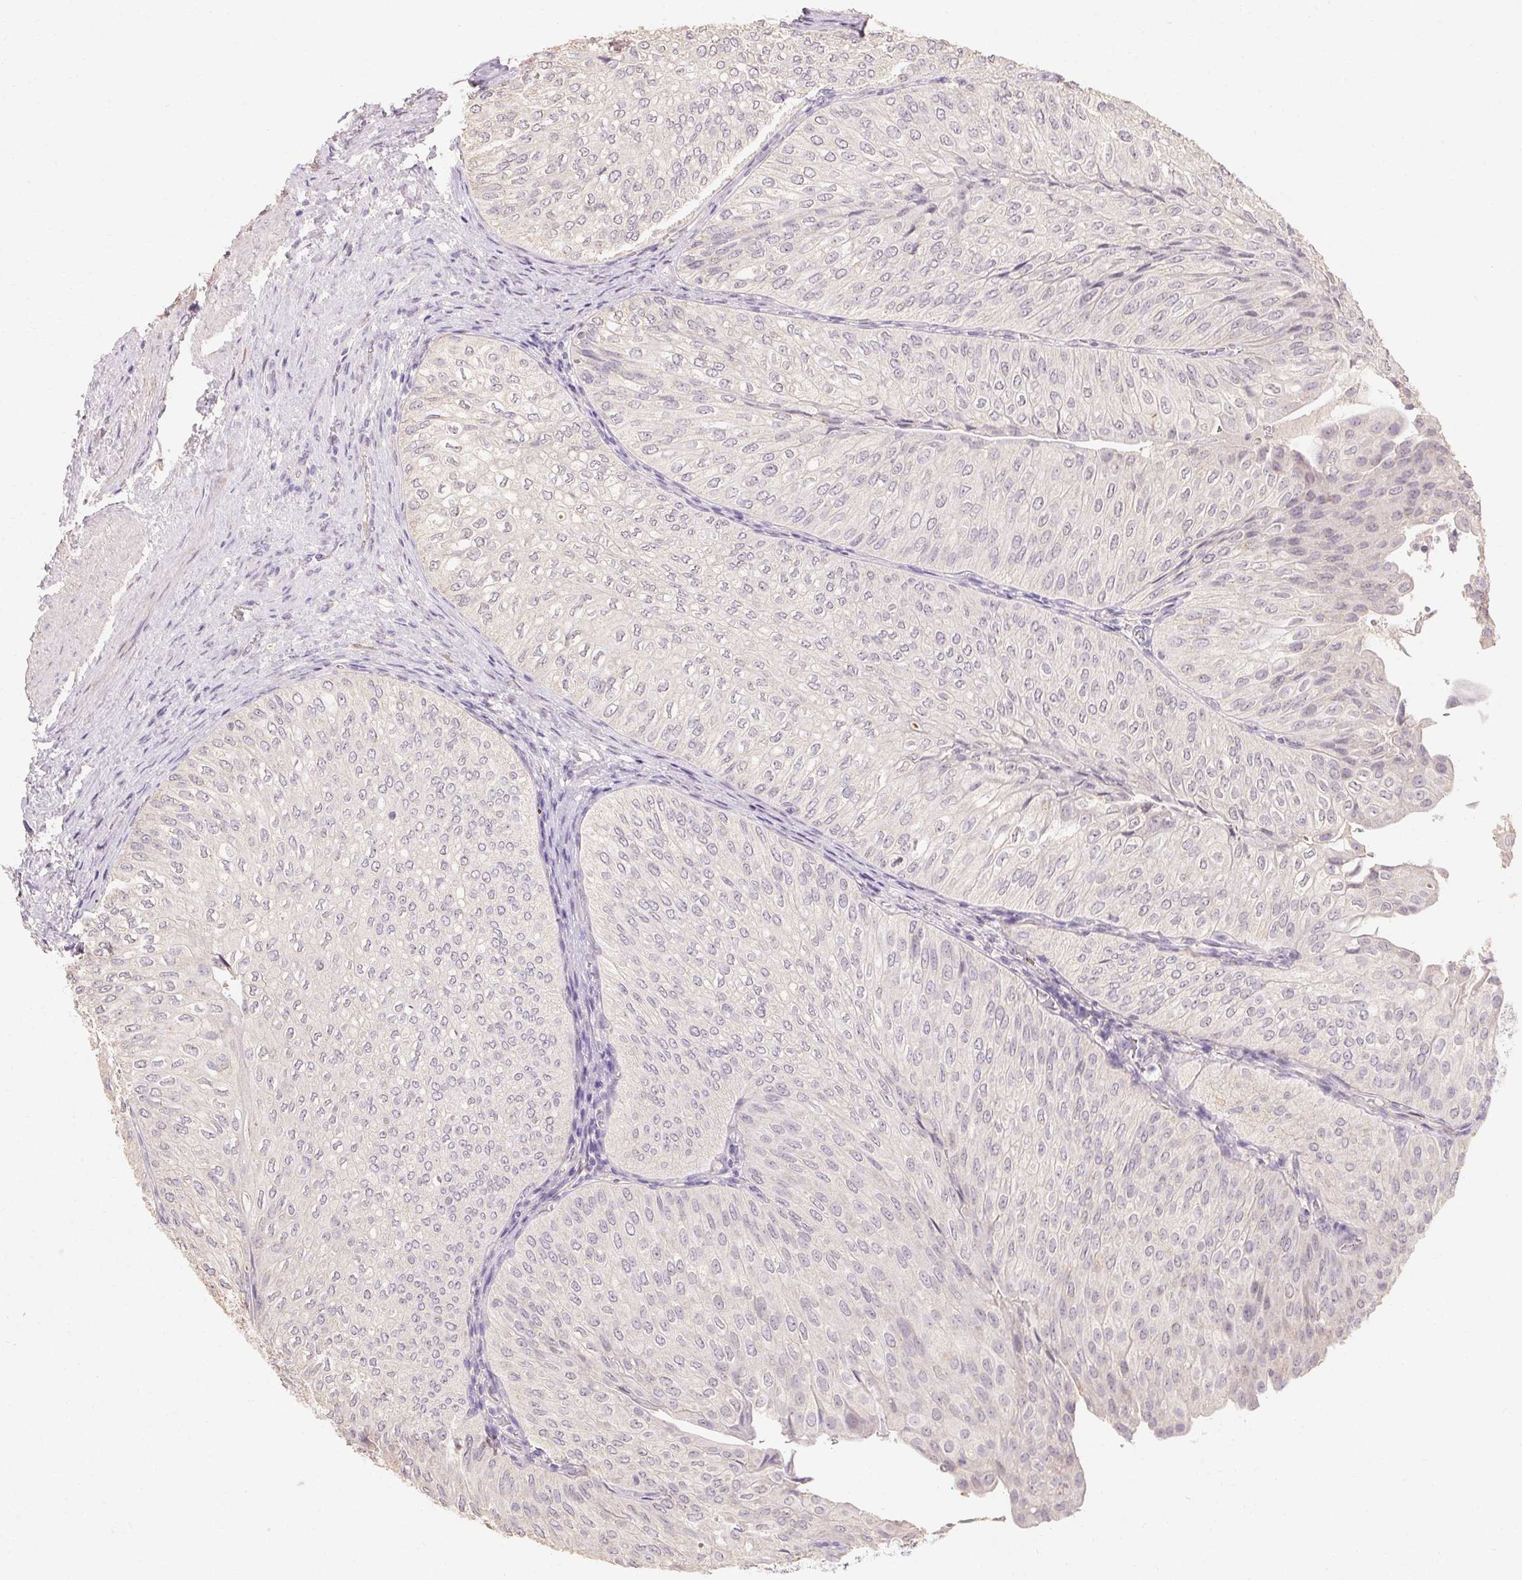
{"staining": {"intensity": "weak", "quantity": "<25%", "location": "cytoplasmic/membranous"}, "tissue": "urothelial cancer", "cell_type": "Tumor cells", "image_type": "cancer", "snomed": [{"axis": "morphology", "description": "Urothelial carcinoma, NOS"}, {"axis": "topography", "description": "Urinary bladder"}], "caption": "An immunohistochemistry photomicrograph of urothelial cancer is shown. There is no staining in tumor cells of urothelial cancer.", "gene": "MAP7D2", "patient": {"sex": "male", "age": 62}}